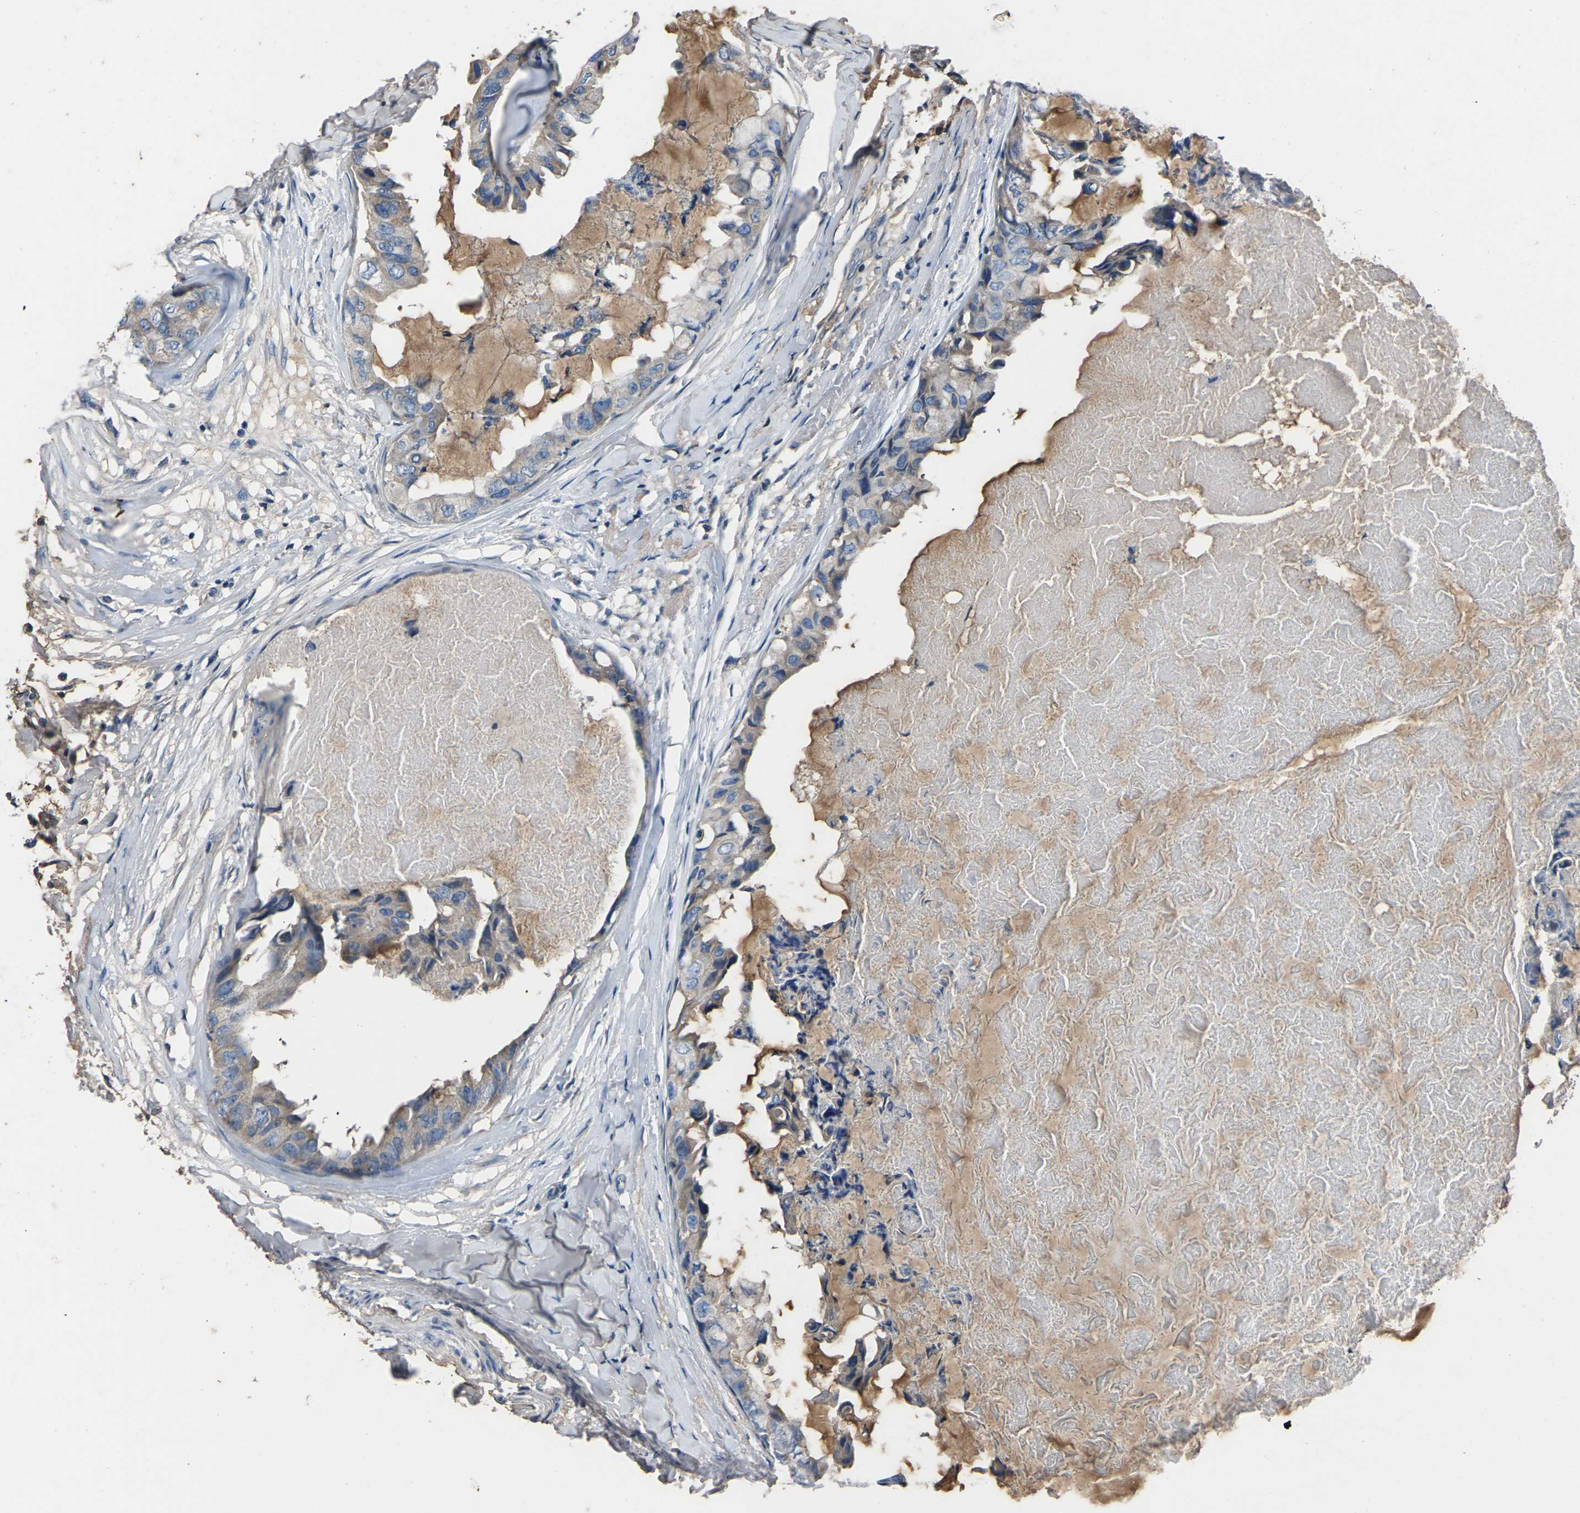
{"staining": {"intensity": "weak", "quantity": "25%-75%", "location": "cytoplasmic/membranous"}, "tissue": "breast cancer", "cell_type": "Tumor cells", "image_type": "cancer", "snomed": [{"axis": "morphology", "description": "Duct carcinoma"}, {"axis": "topography", "description": "Breast"}], "caption": "A brown stain labels weak cytoplasmic/membranous expression of a protein in human breast cancer (intraductal carcinoma) tumor cells.", "gene": "LEP", "patient": {"sex": "female", "age": 40}}